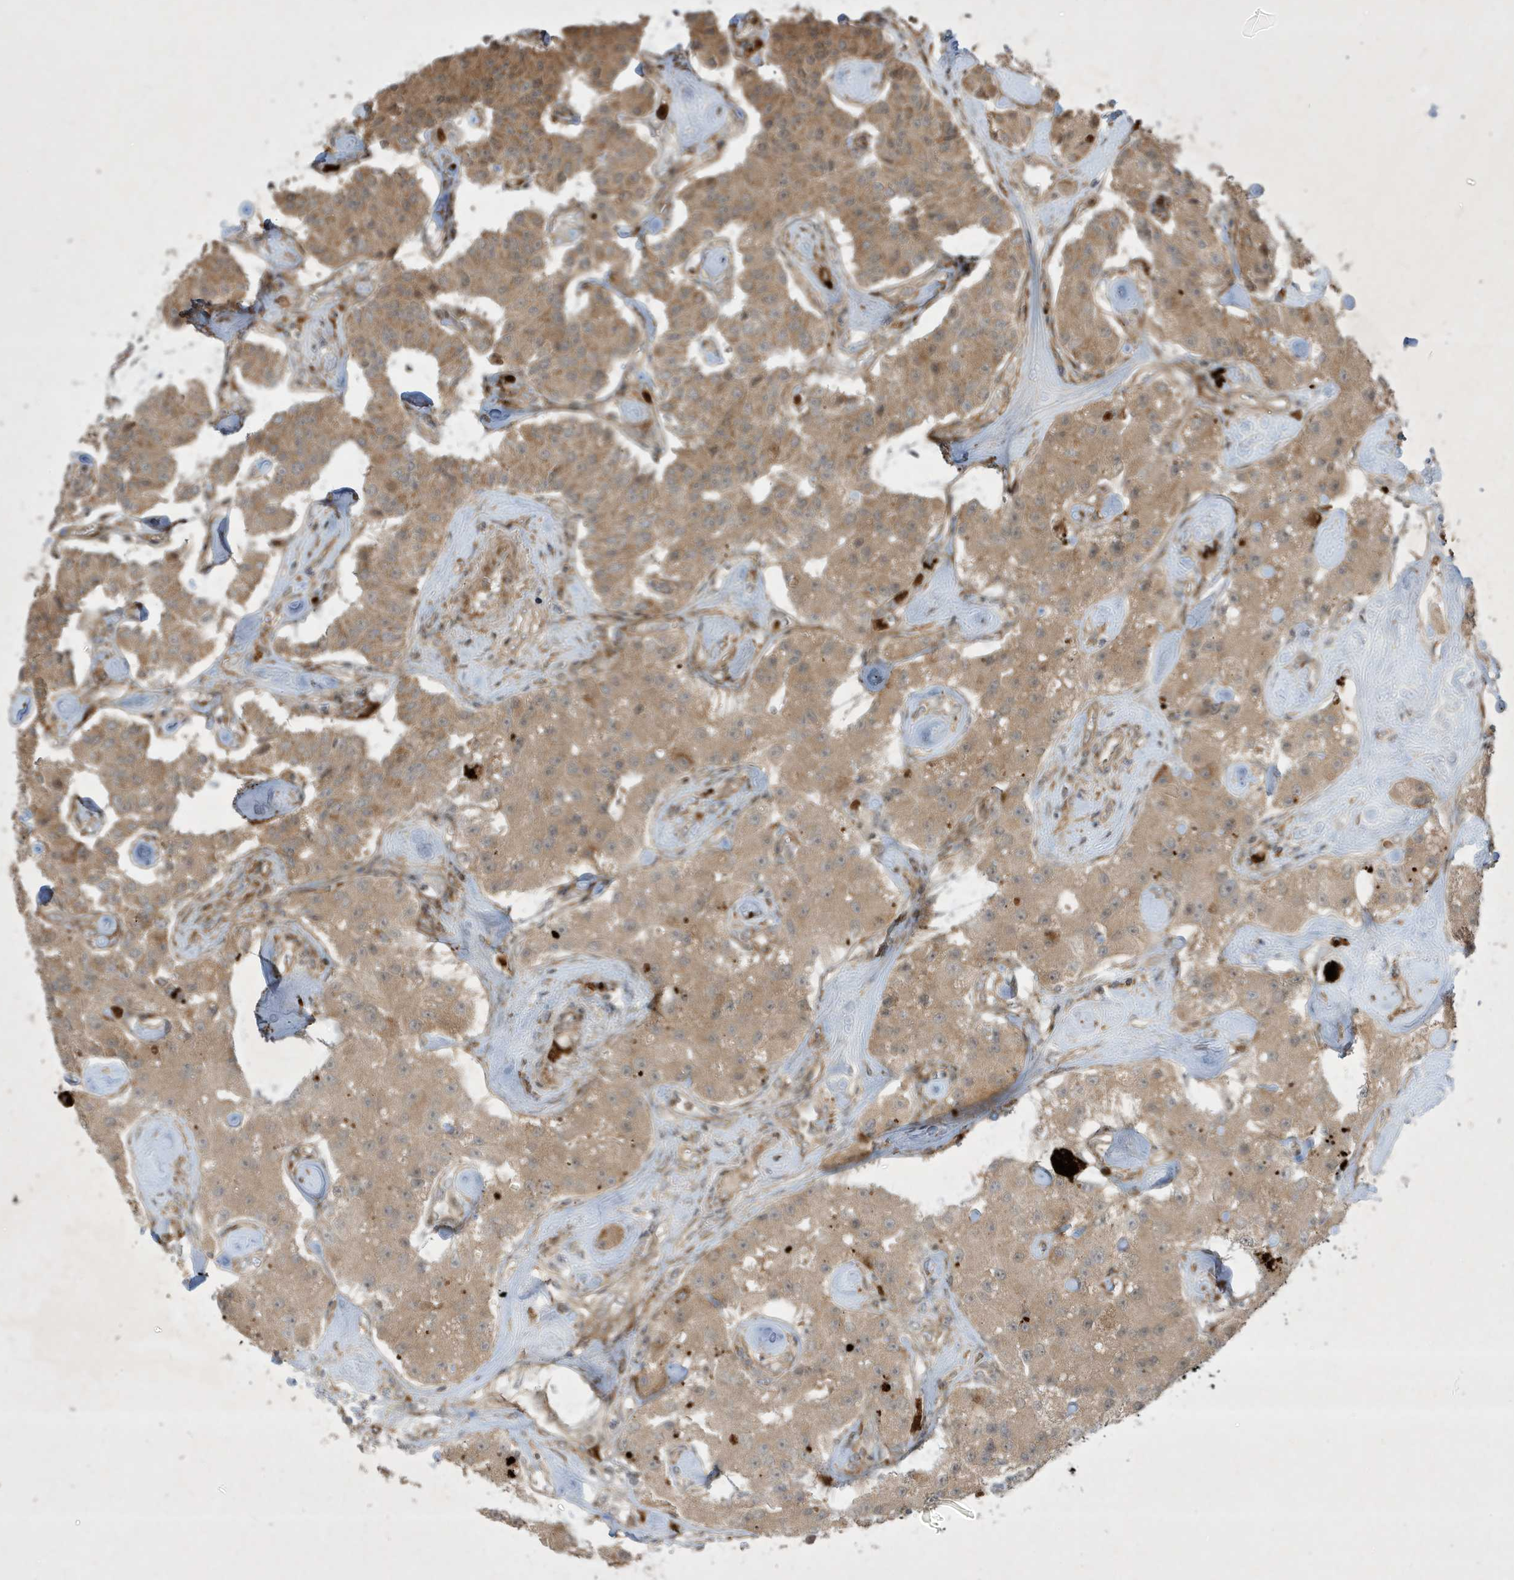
{"staining": {"intensity": "moderate", "quantity": ">75%", "location": "cytoplasmic/membranous"}, "tissue": "carcinoid", "cell_type": "Tumor cells", "image_type": "cancer", "snomed": [{"axis": "morphology", "description": "Carcinoid, malignant, NOS"}, {"axis": "topography", "description": "Pancreas"}], "caption": "Moderate cytoplasmic/membranous positivity for a protein is appreciated in about >75% of tumor cells of malignant carcinoid using IHC.", "gene": "IFT57", "patient": {"sex": "male", "age": 41}}